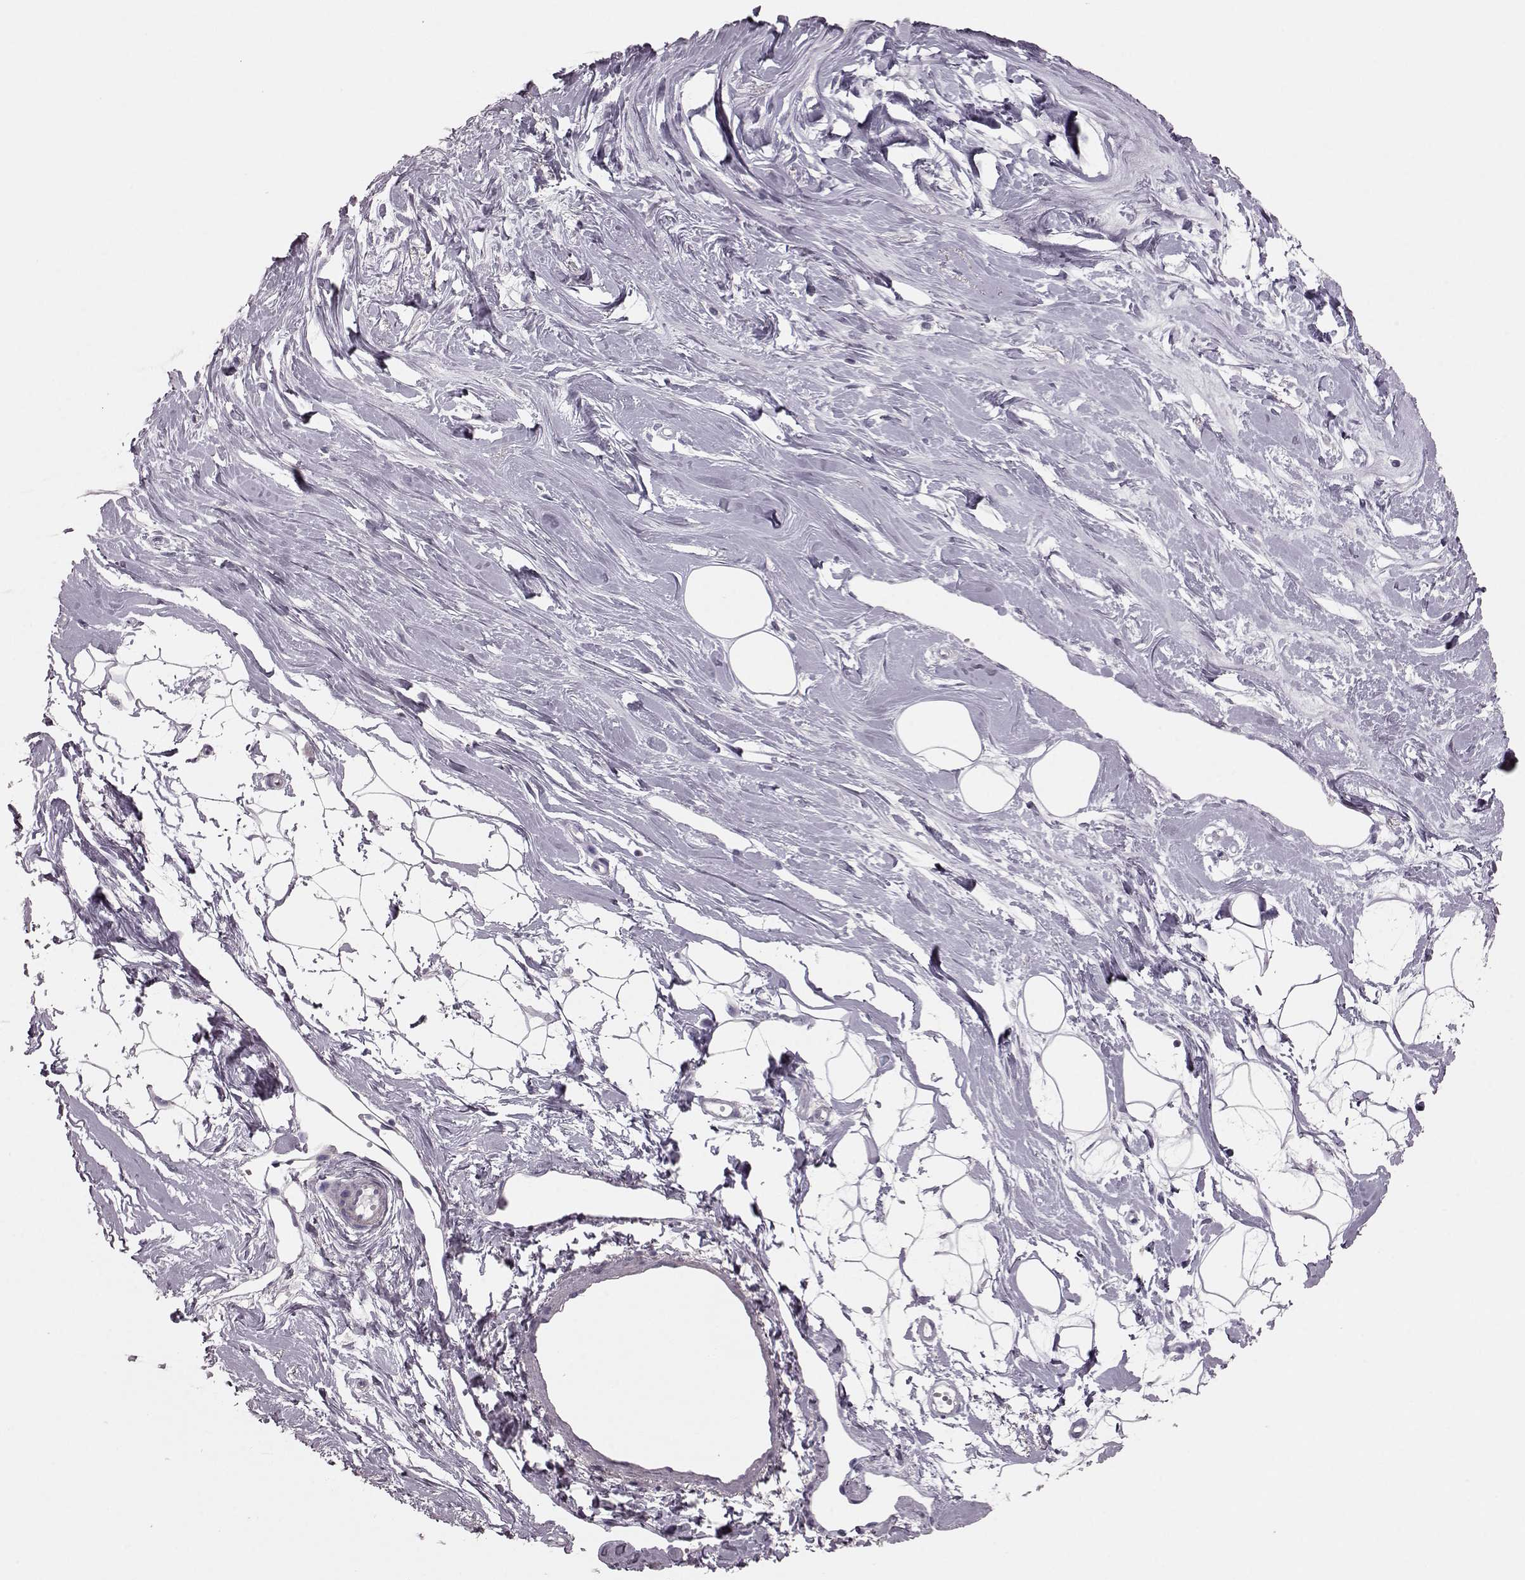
{"staining": {"intensity": "negative", "quantity": "none", "location": "none"}, "tissue": "breast", "cell_type": "Adipocytes", "image_type": "normal", "snomed": [{"axis": "morphology", "description": "Normal tissue, NOS"}, {"axis": "topography", "description": "Breast"}], "caption": "Immunohistochemical staining of benign breast demonstrates no significant staining in adipocytes.", "gene": "CRYBA2", "patient": {"sex": "female", "age": 49}}